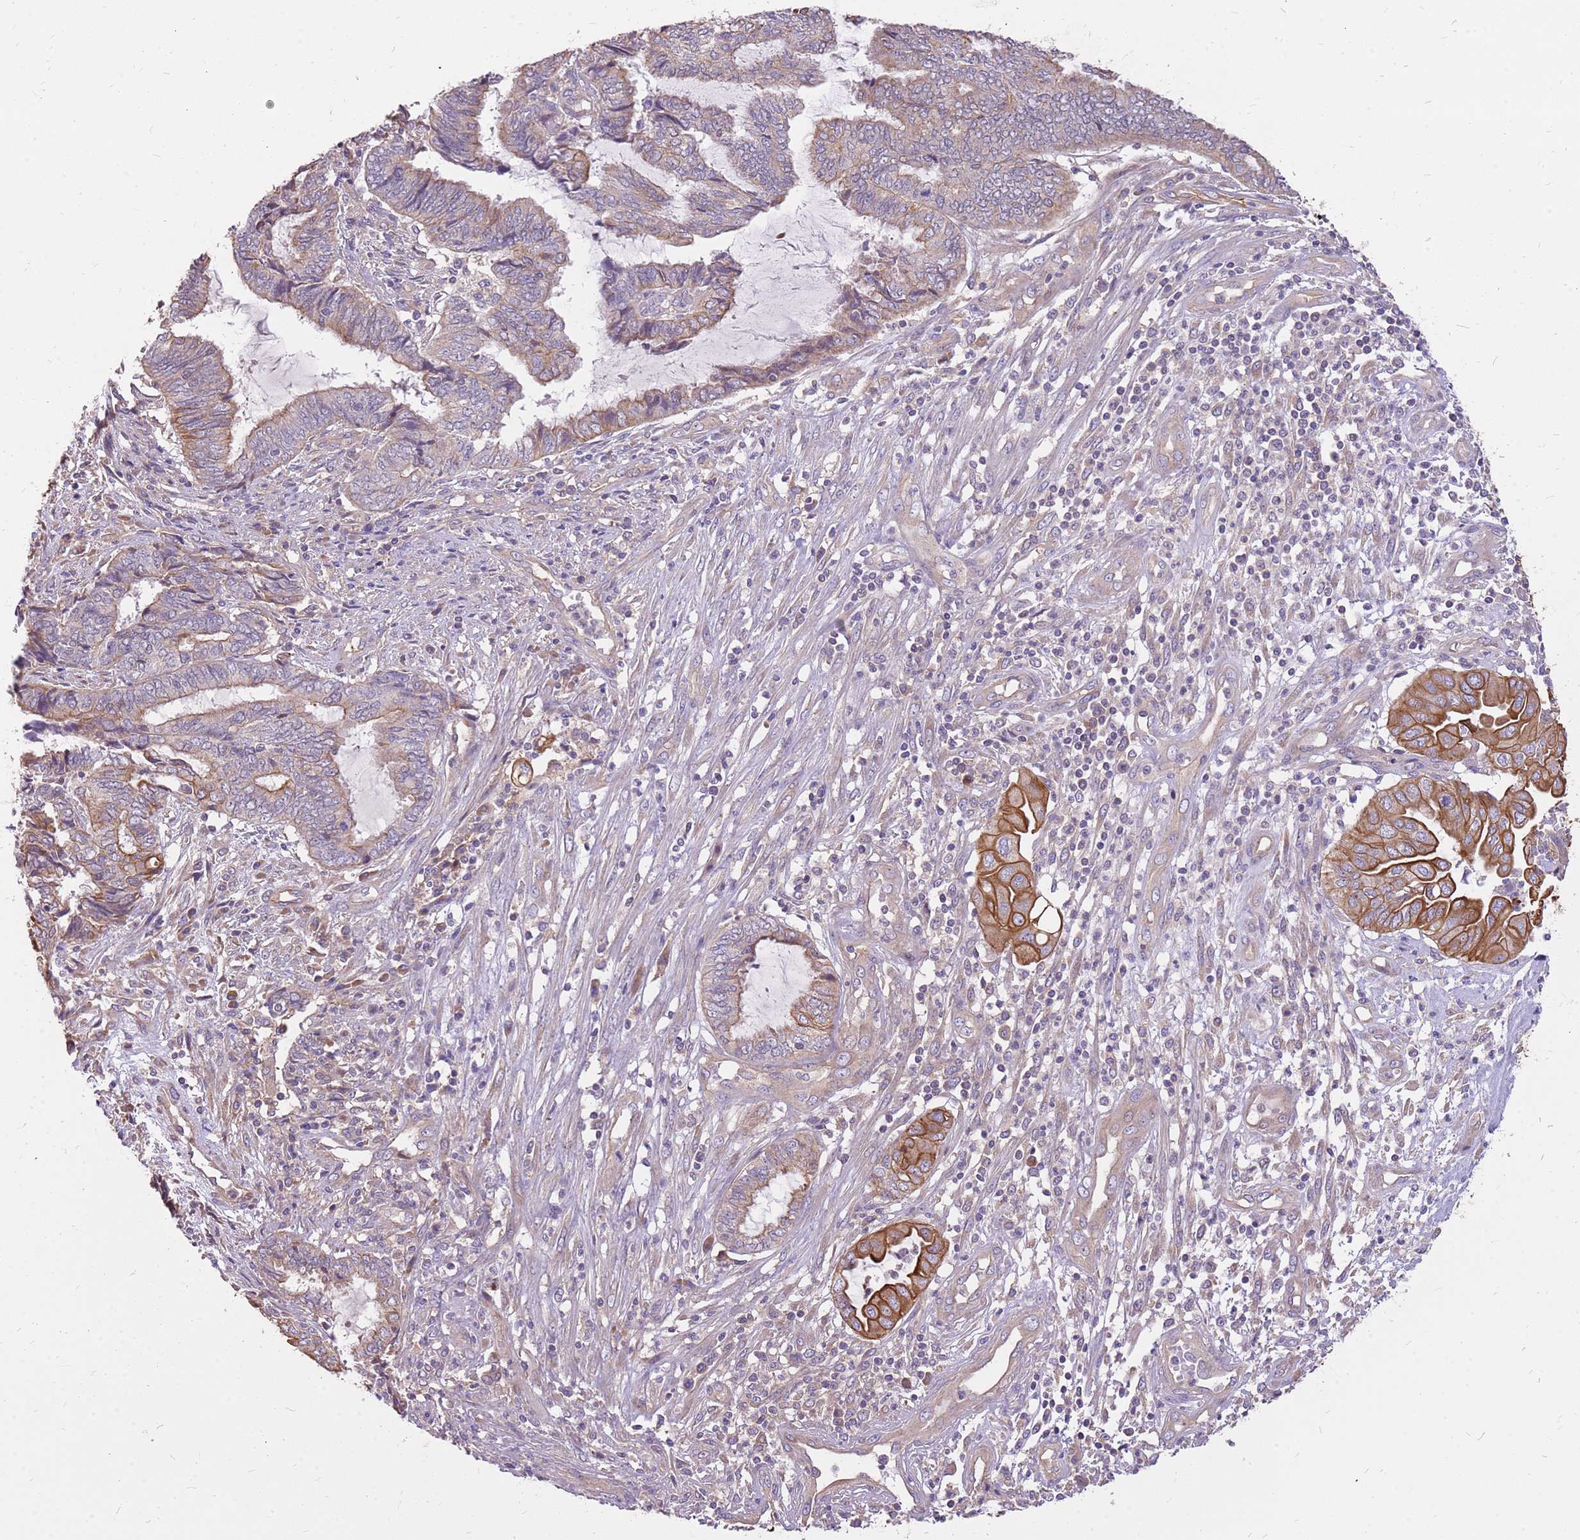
{"staining": {"intensity": "moderate", "quantity": "25%-75%", "location": "cytoplasmic/membranous"}, "tissue": "endometrial cancer", "cell_type": "Tumor cells", "image_type": "cancer", "snomed": [{"axis": "morphology", "description": "Adenocarcinoma, NOS"}, {"axis": "topography", "description": "Uterus"}, {"axis": "topography", "description": "Endometrium"}], "caption": "An IHC micrograph of neoplastic tissue is shown. Protein staining in brown highlights moderate cytoplasmic/membranous positivity in adenocarcinoma (endometrial) within tumor cells.", "gene": "WASHC4", "patient": {"sex": "female", "age": 70}}